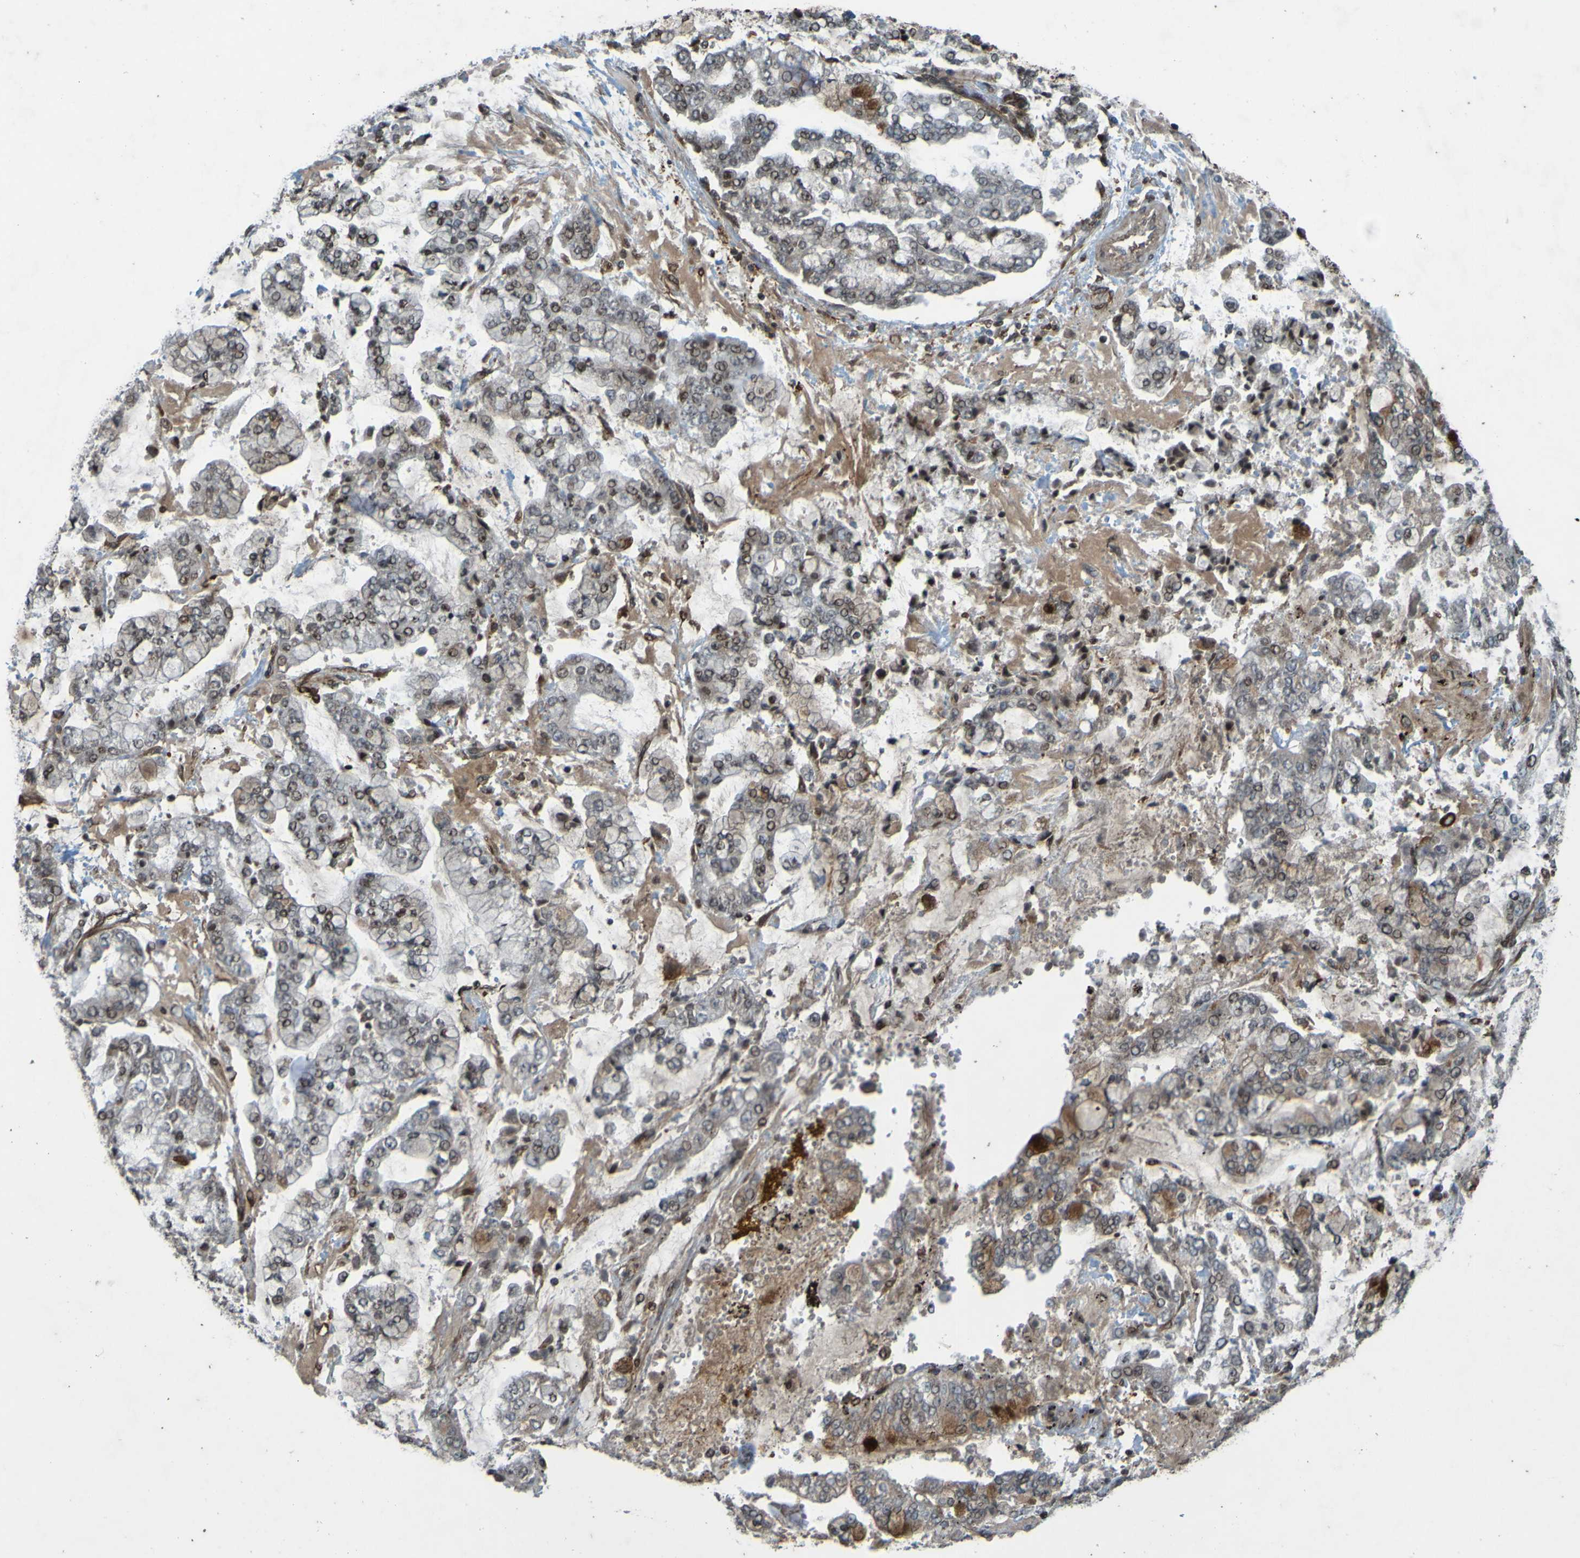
{"staining": {"intensity": "moderate", "quantity": "<25%", "location": "cytoplasmic/membranous"}, "tissue": "stomach cancer", "cell_type": "Tumor cells", "image_type": "cancer", "snomed": [{"axis": "morphology", "description": "Adenocarcinoma, NOS"}, {"axis": "topography", "description": "Stomach"}], "caption": "Tumor cells display low levels of moderate cytoplasmic/membranous staining in approximately <25% of cells in human stomach cancer.", "gene": "GUCY1A1", "patient": {"sex": "male", "age": 76}}